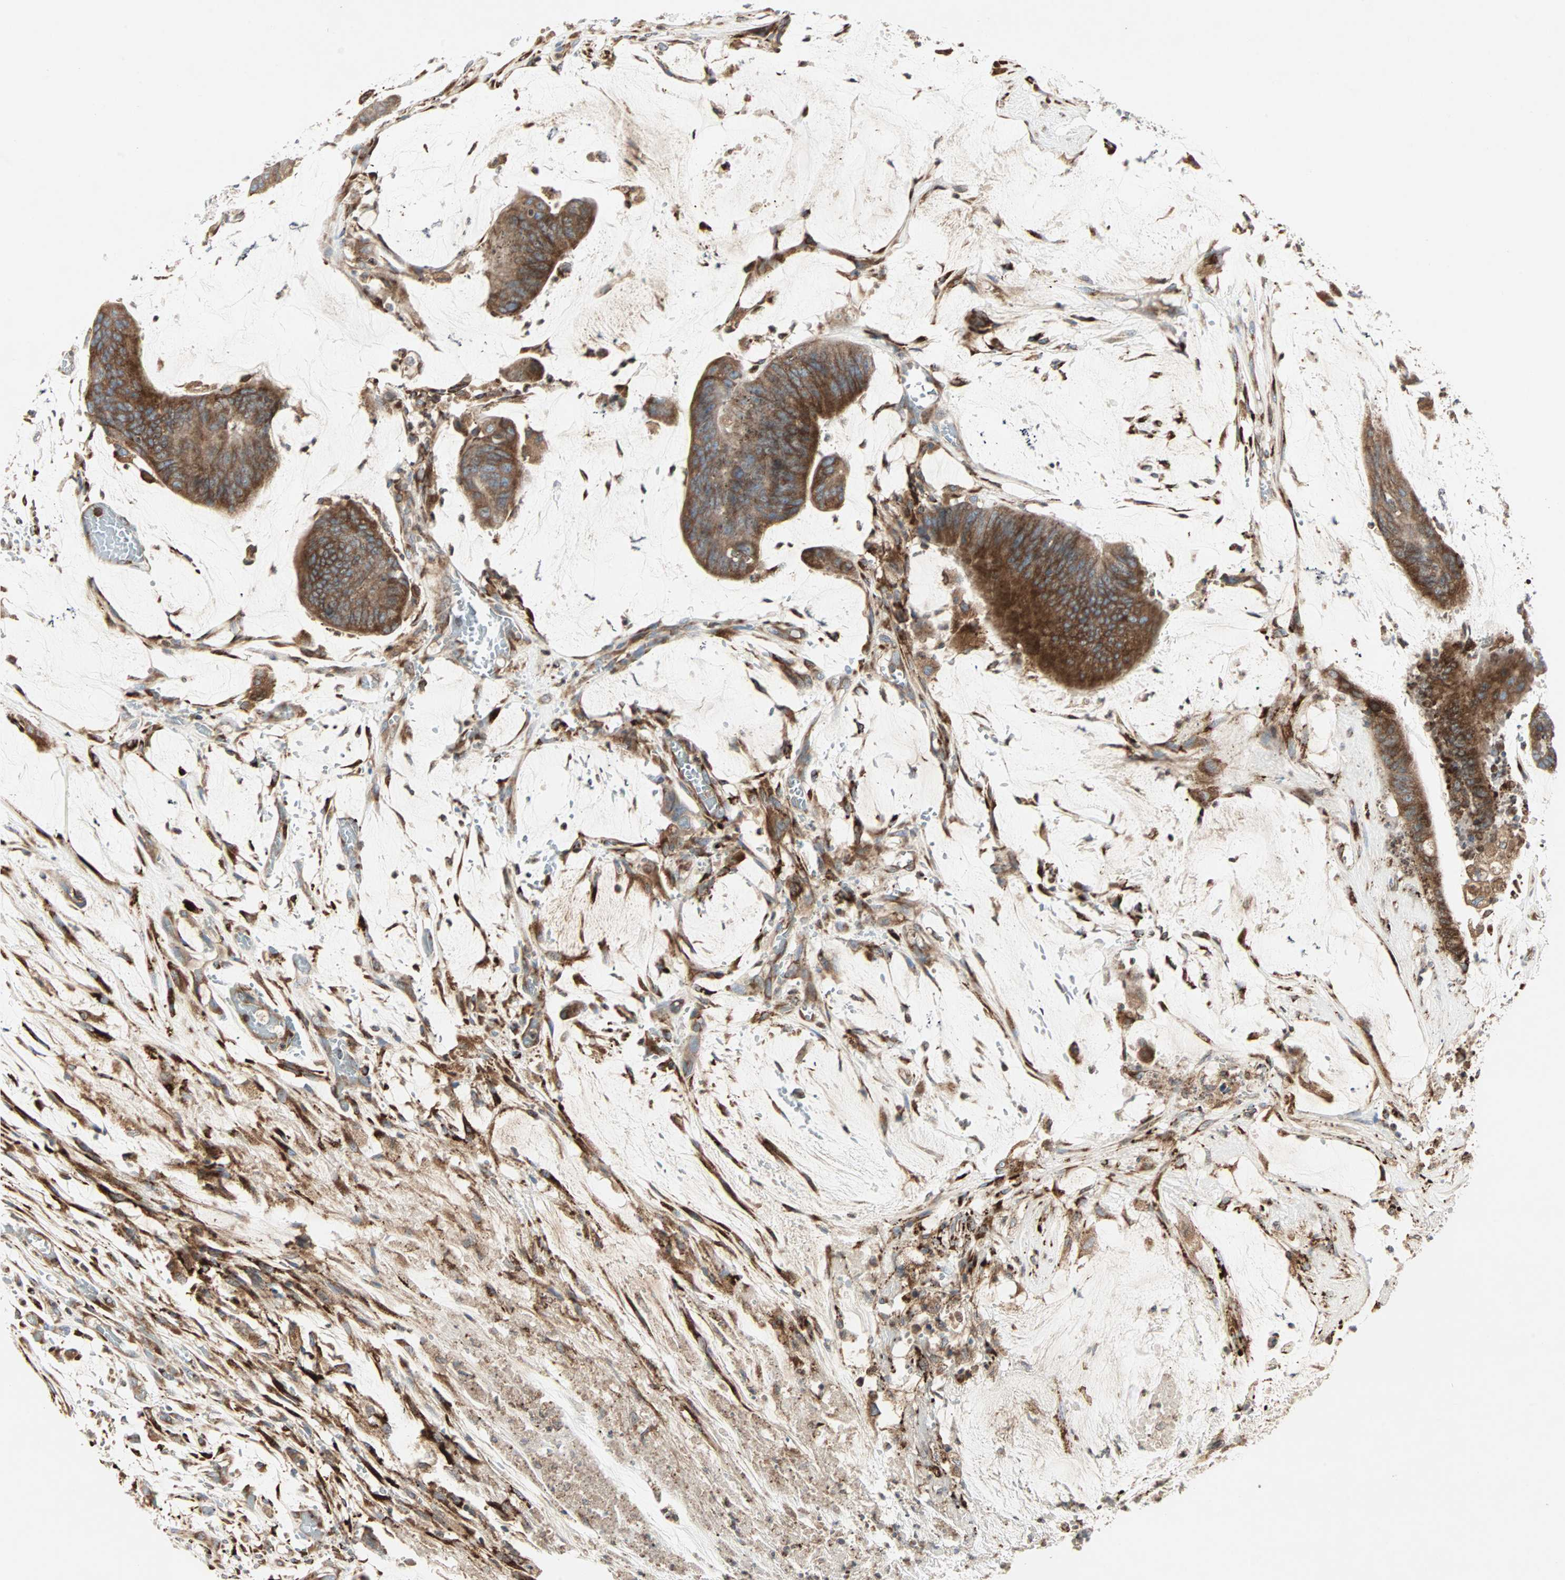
{"staining": {"intensity": "strong", "quantity": ">75%", "location": "cytoplasmic/membranous"}, "tissue": "colorectal cancer", "cell_type": "Tumor cells", "image_type": "cancer", "snomed": [{"axis": "morphology", "description": "Adenocarcinoma, NOS"}, {"axis": "topography", "description": "Rectum"}], "caption": "Immunohistochemical staining of colorectal adenocarcinoma reveals high levels of strong cytoplasmic/membranous staining in approximately >75% of tumor cells.", "gene": "H6PD", "patient": {"sex": "female", "age": 66}}